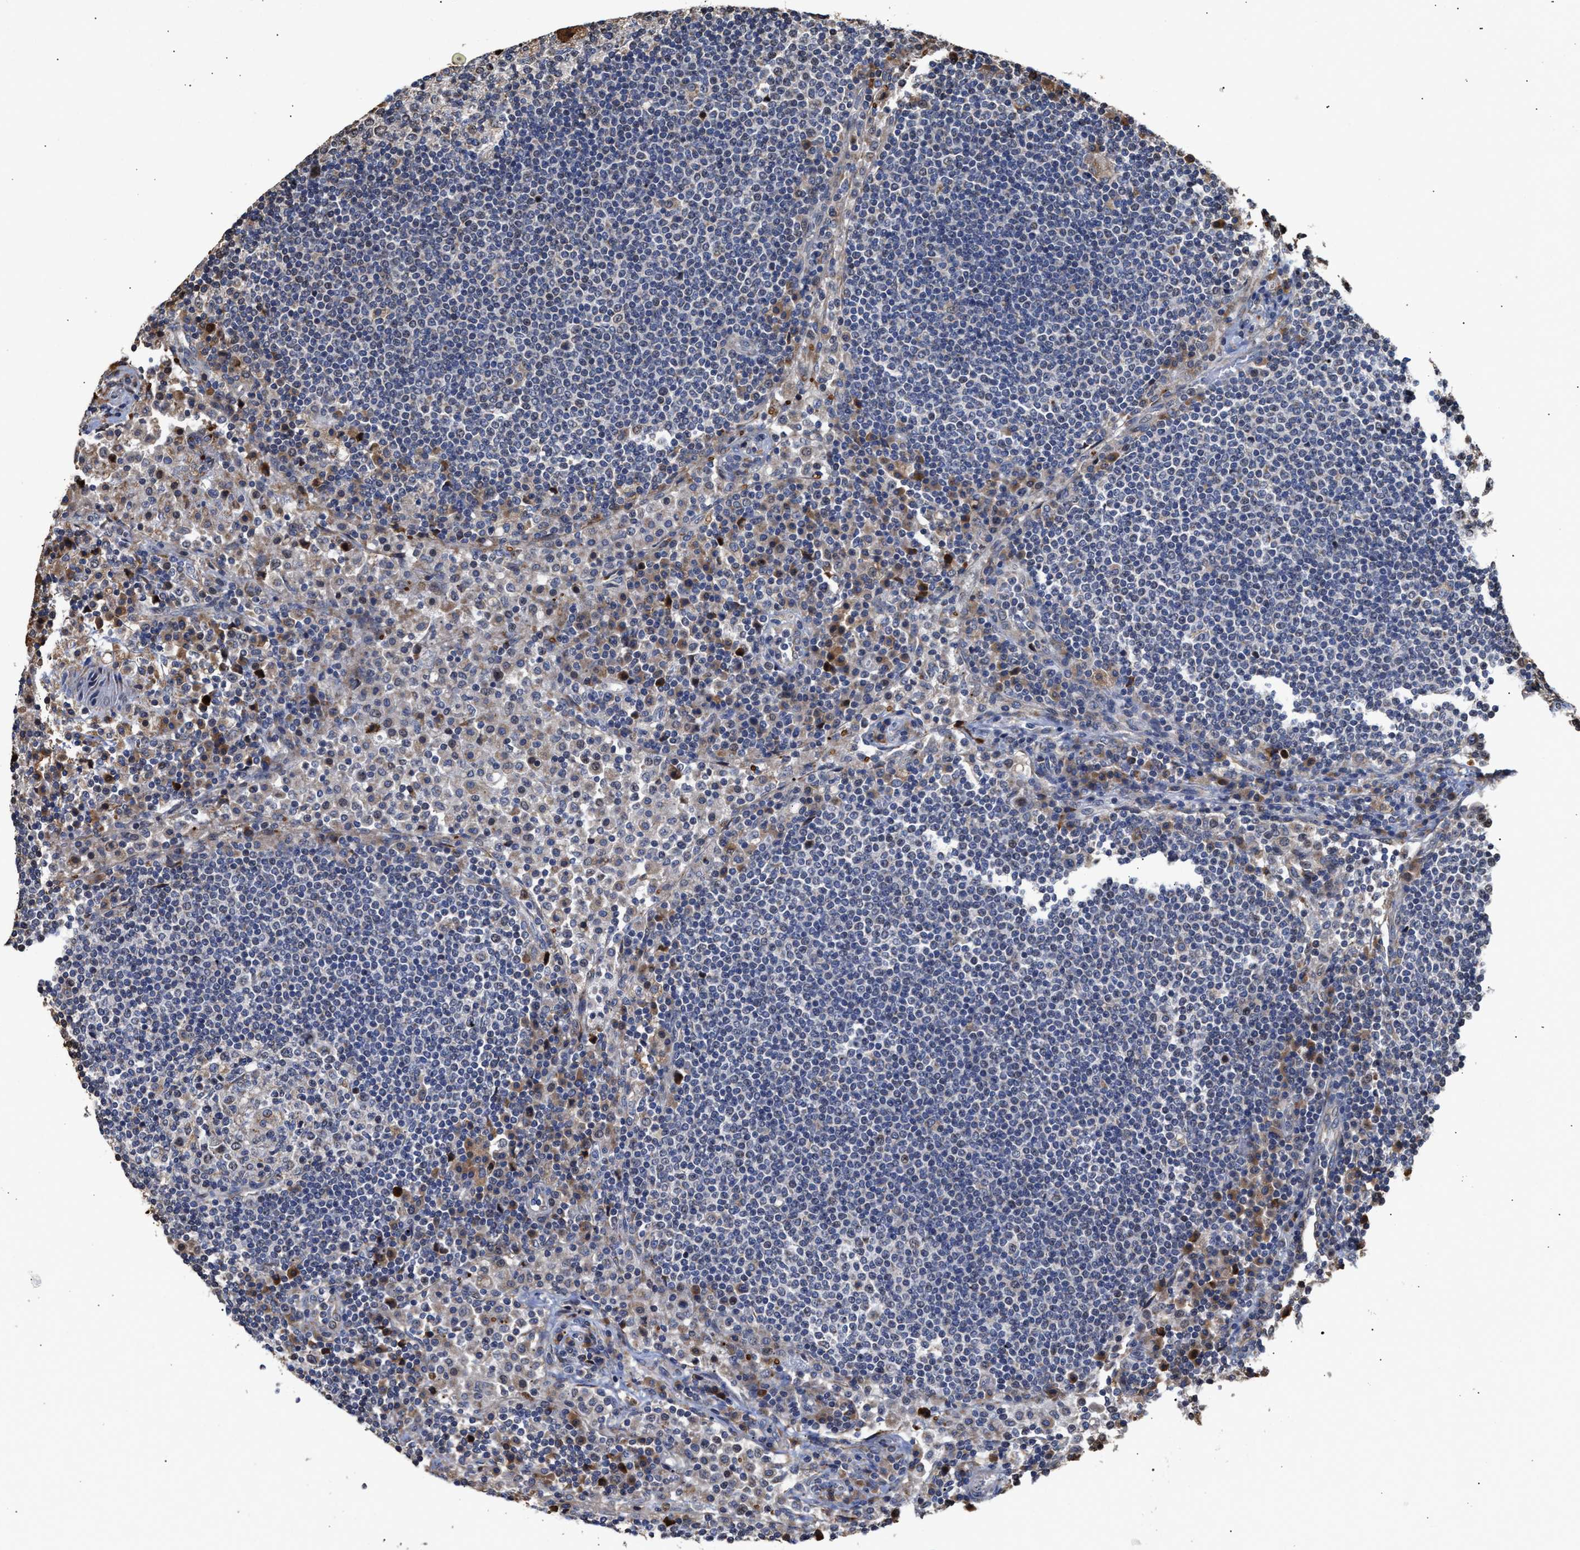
{"staining": {"intensity": "negative", "quantity": "none", "location": "none"}, "tissue": "lymph node", "cell_type": "Germinal center cells", "image_type": "normal", "snomed": [{"axis": "morphology", "description": "Normal tissue, NOS"}, {"axis": "topography", "description": "Lymph node"}], "caption": "An immunohistochemistry micrograph of unremarkable lymph node is shown. There is no staining in germinal center cells of lymph node. (DAB immunohistochemistry visualized using brightfield microscopy, high magnification).", "gene": "GOSR1", "patient": {"sex": "female", "age": 53}}